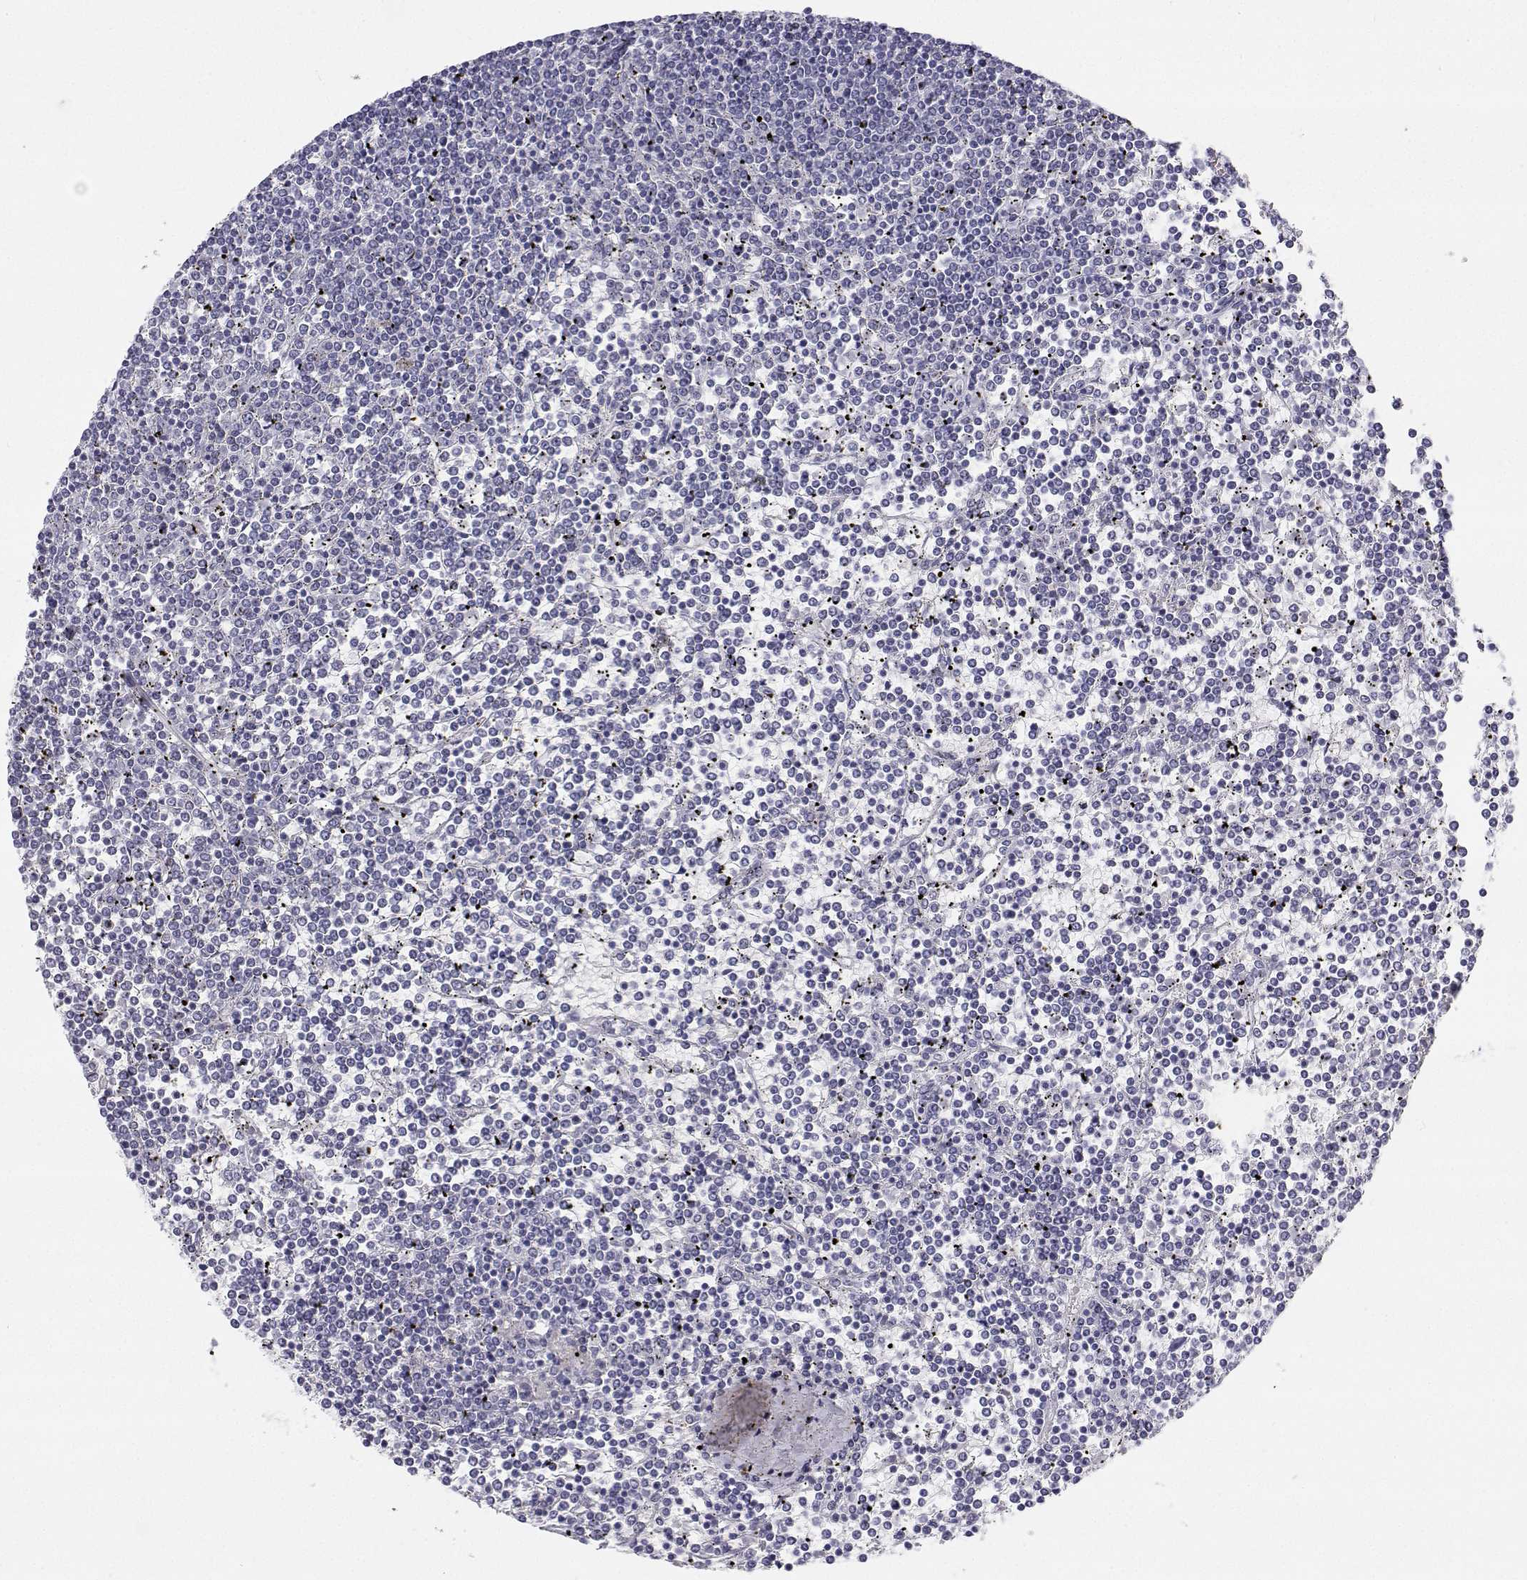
{"staining": {"intensity": "negative", "quantity": "none", "location": "none"}, "tissue": "lymphoma", "cell_type": "Tumor cells", "image_type": "cancer", "snomed": [{"axis": "morphology", "description": "Malignant lymphoma, non-Hodgkin's type, Low grade"}, {"axis": "topography", "description": "Spleen"}], "caption": "Immunohistochemistry photomicrograph of neoplastic tissue: human lymphoma stained with DAB shows no significant protein expression in tumor cells.", "gene": "TTN", "patient": {"sex": "female", "age": 19}}